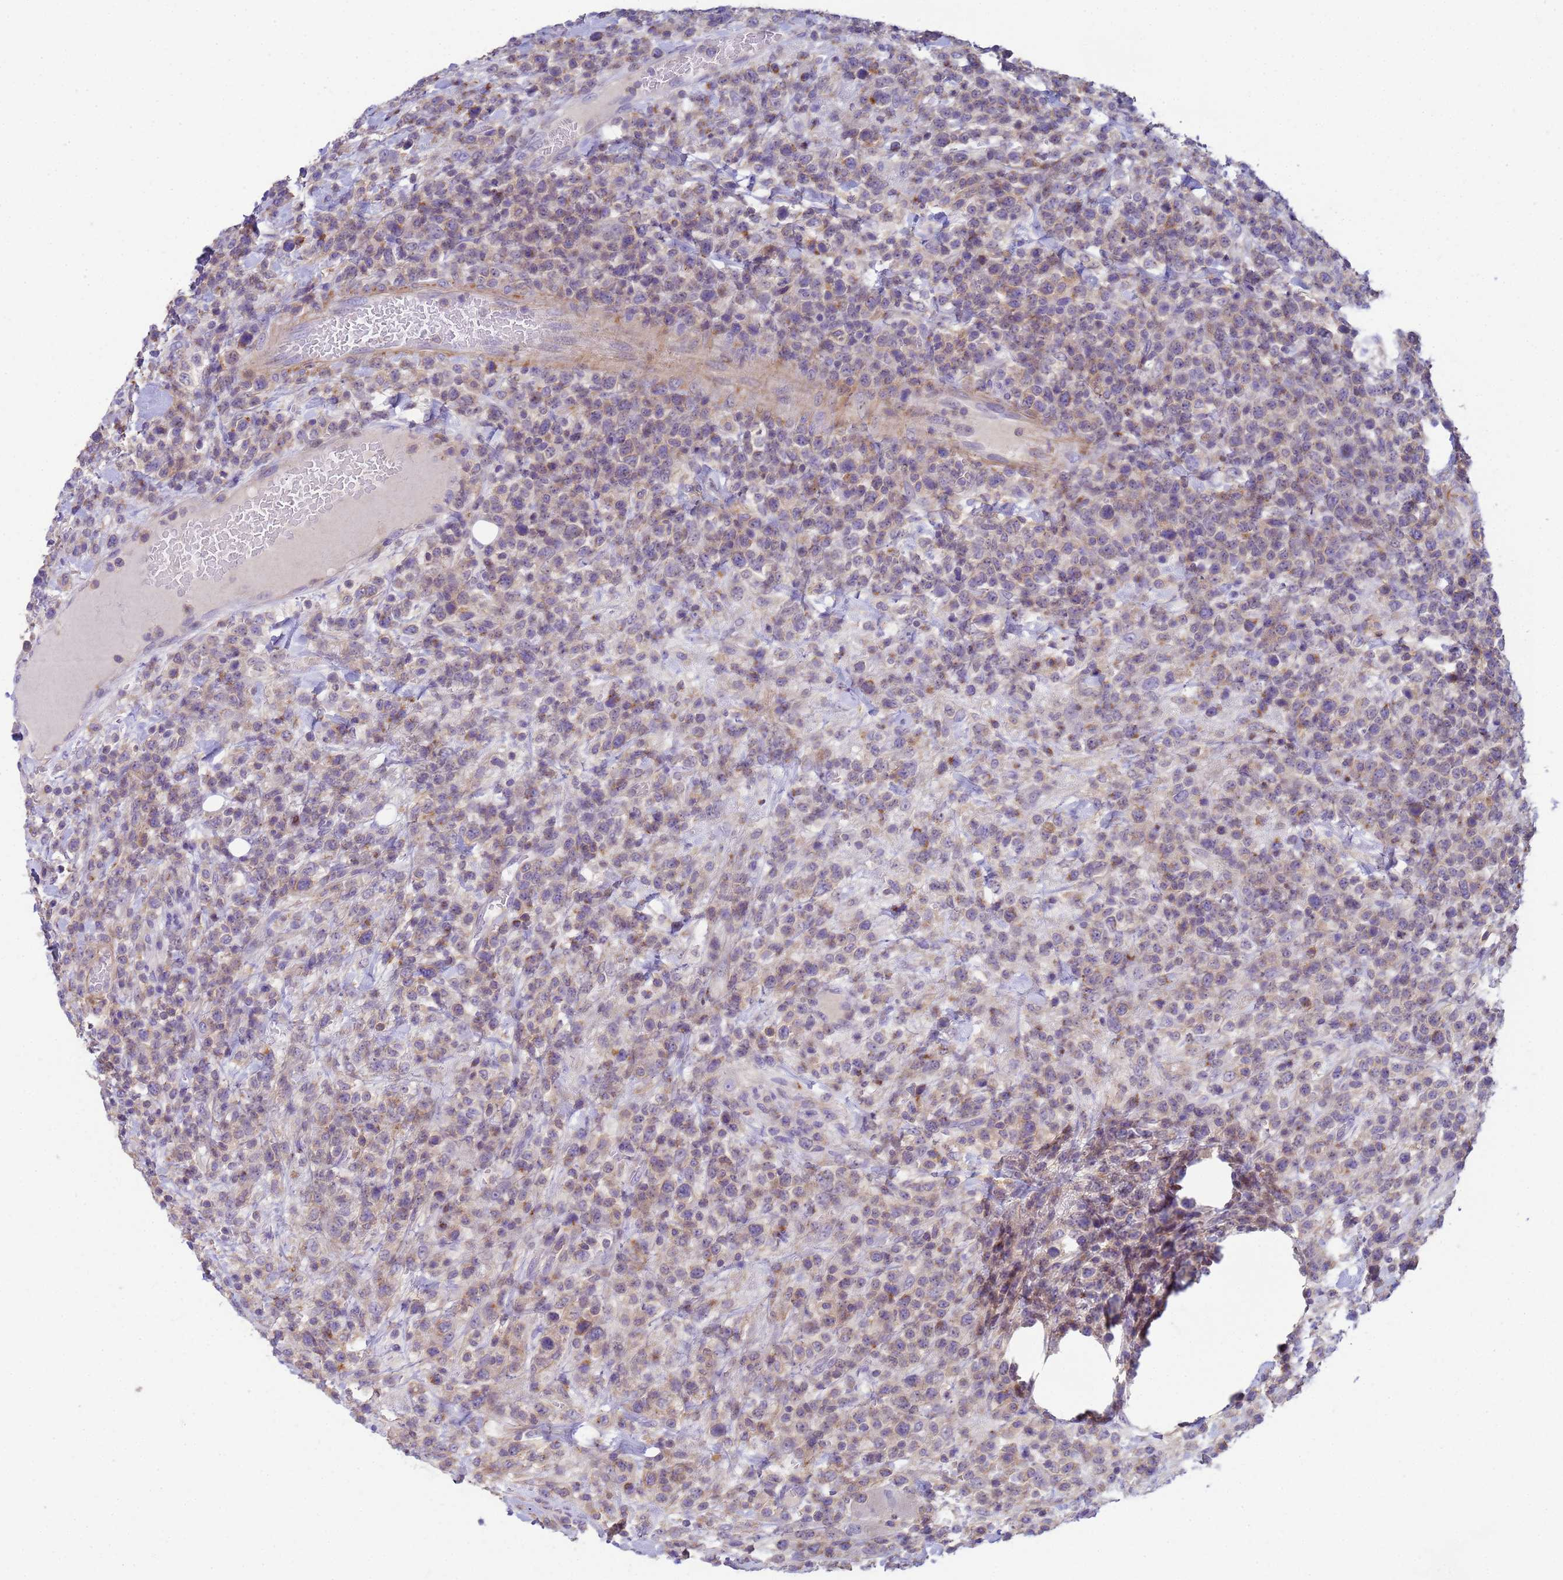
{"staining": {"intensity": "weak", "quantity": "<25%", "location": "cytoplasmic/membranous"}, "tissue": "lymphoma", "cell_type": "Tumor cells", "image_type": "cancer", "snomed": [{"axis": "morphology", "description": "Malignant lymphoma, non-Hodgkin's type, High grade"}, {"axis": "topography", "description": "Colon"}], "caption": "DAB immunohistochemical staining of human lymphoma exhibits no significant expression in tumor cells.", "gene": "KLHL13", "patient": {"sex": "female", "age": 53}}